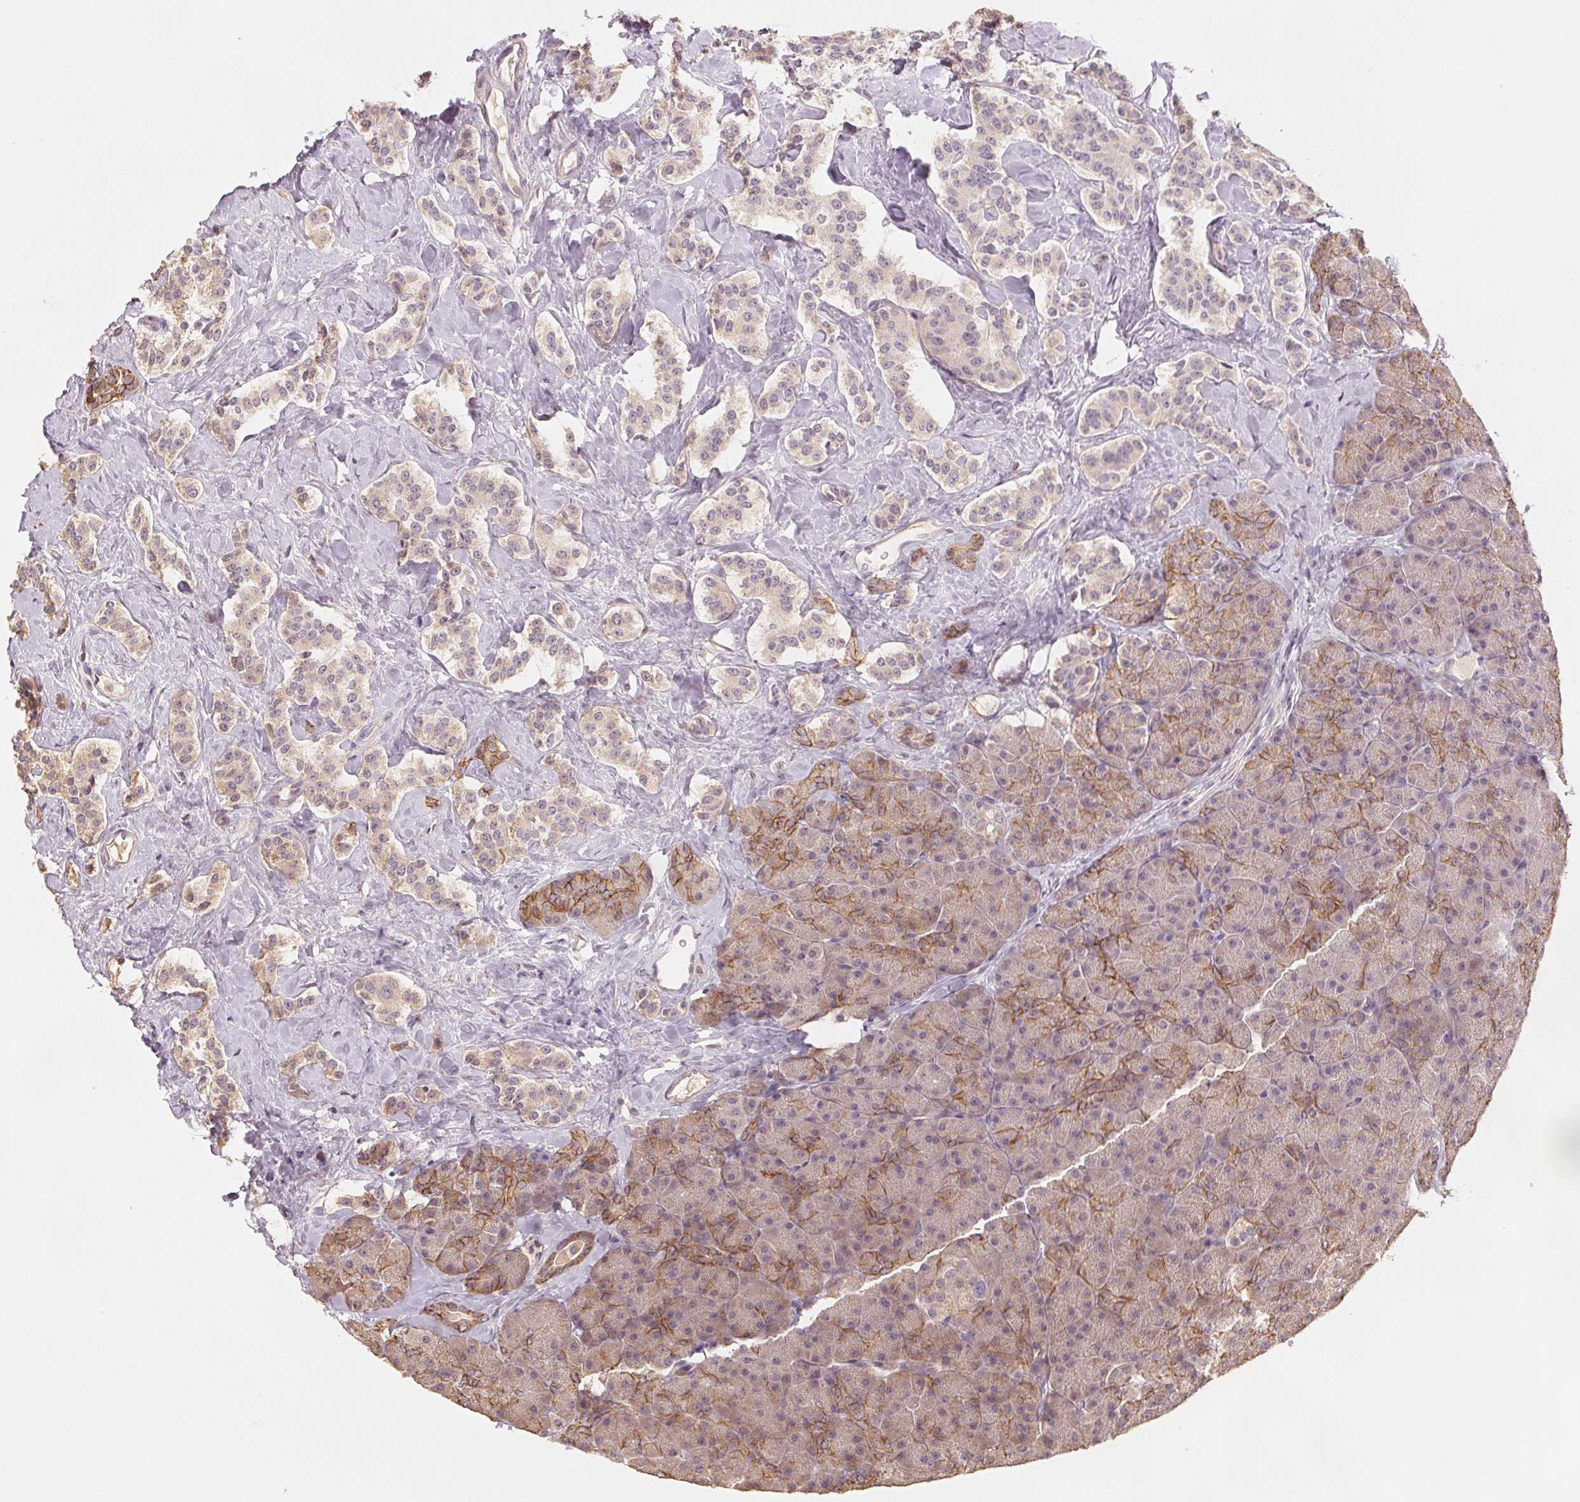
{"staining": {"intensity": "weak", "quantity": "<25%", "location": "cytoplasmic/membranous"}, "tissue": "carcinoid", "cell_type": "Tumor cells", "image_type": "cancer", "snomed": [{"axis": "morphology", "description": "Normal tissue, NOS"}, {"axis": "morphology", "description": "Carcinoid, malignant, NOS"}, {"axis": "topography", "description": "Pancreas"}], "caption": "Immunohistochemical staining of human malignant carcinoid shows no significant positivity in tumor cells.", "gene": "COX14", "patient": {"sex": "male", "age": 36}}